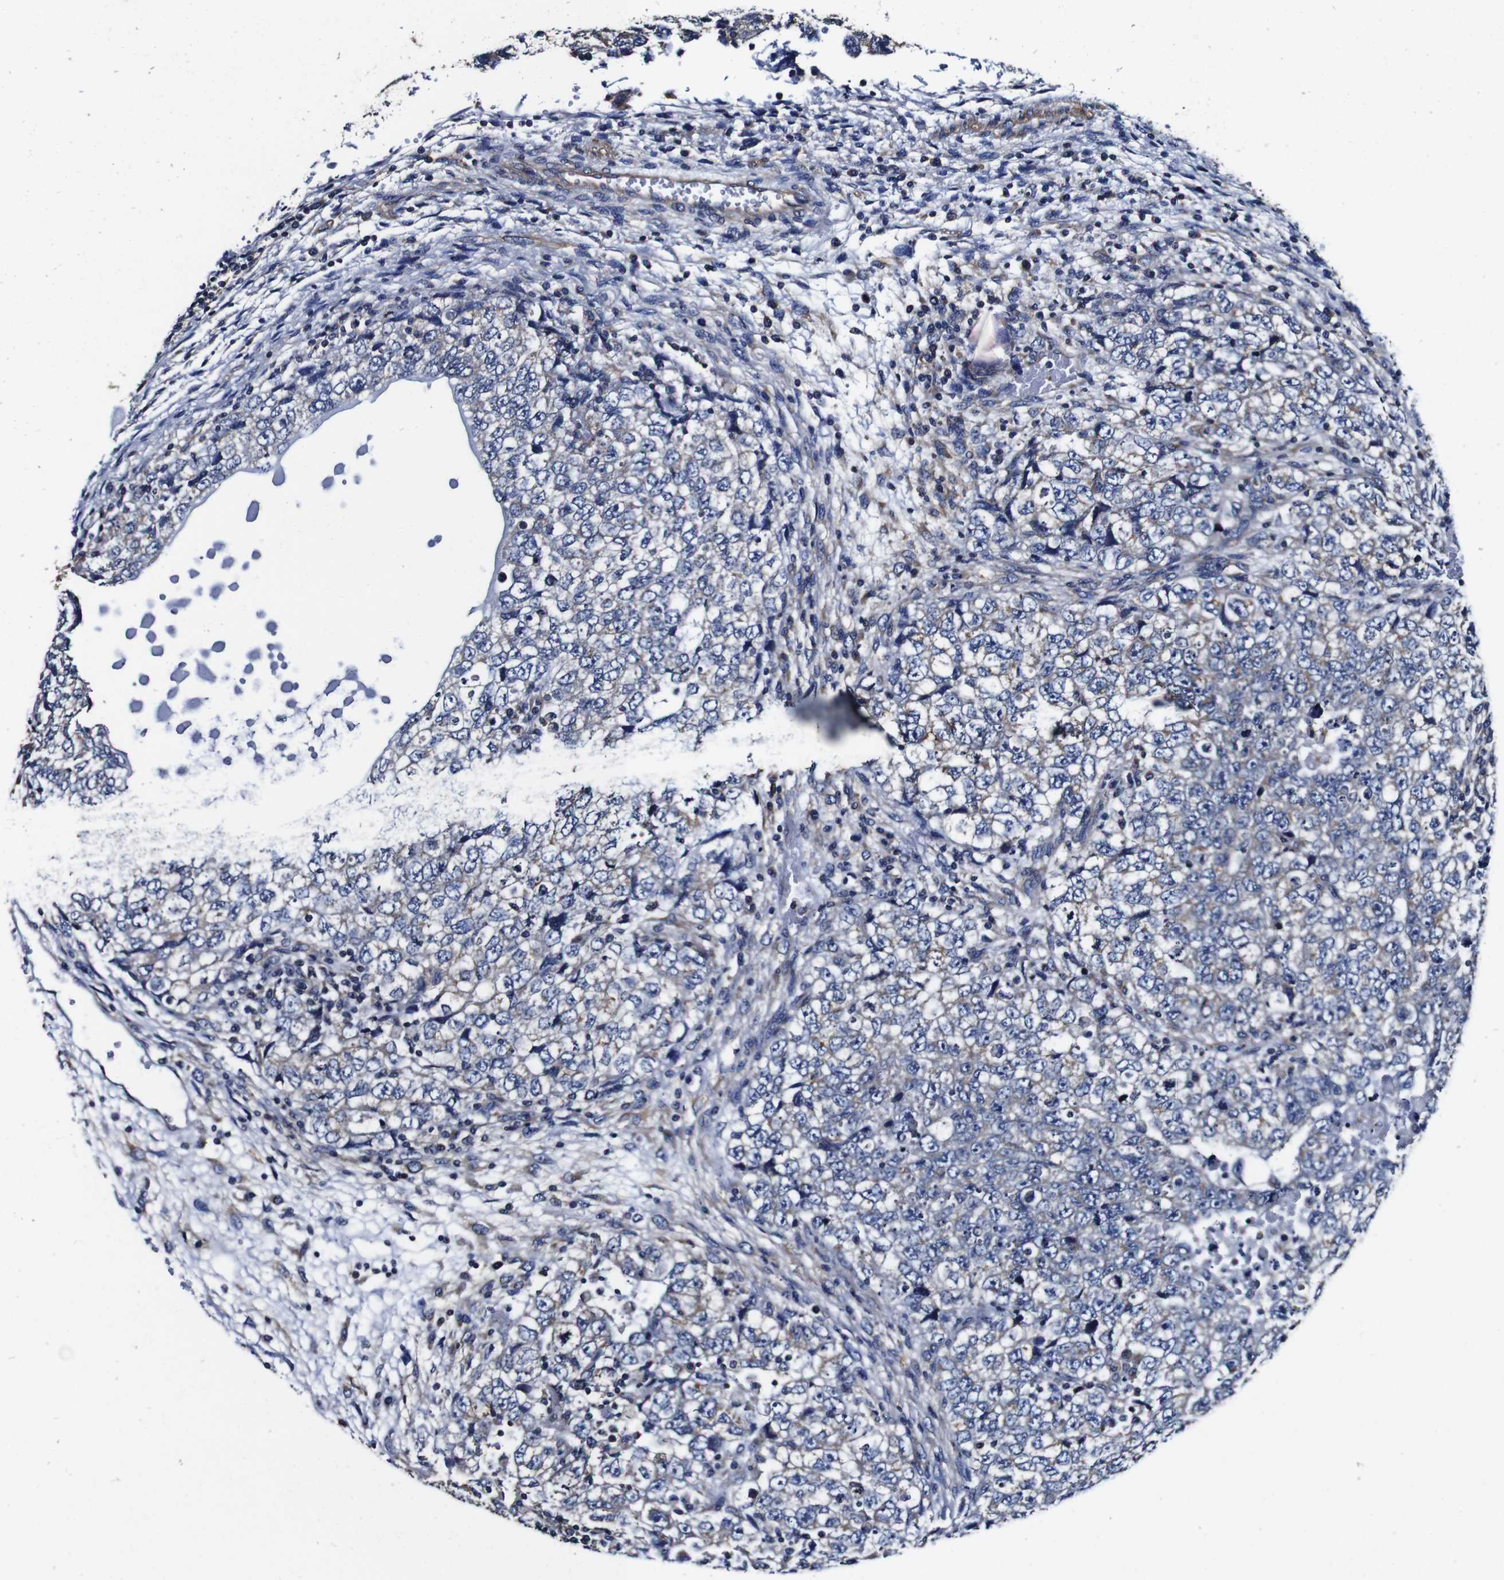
{"staining": {"intensity": "weak", "quantity": "<25%", "location": "cytoplasmic/membranous"}, "tissue": "testis cancer", "cell_type": "Tumor cells", "image_type": "cancer", "snomed": [{"axis": "morphology", "description": "Carcinoma, Embryonal, NOS"}, {"axis": "topography", "description": "Testis"}], "caption": "The photomicrograph reveals no significant staining in tumor cells of testis cancer (embryonal carcinoma).", "gene": "PDCD6IP", "patient": {"sex": "male", "age": 36}}